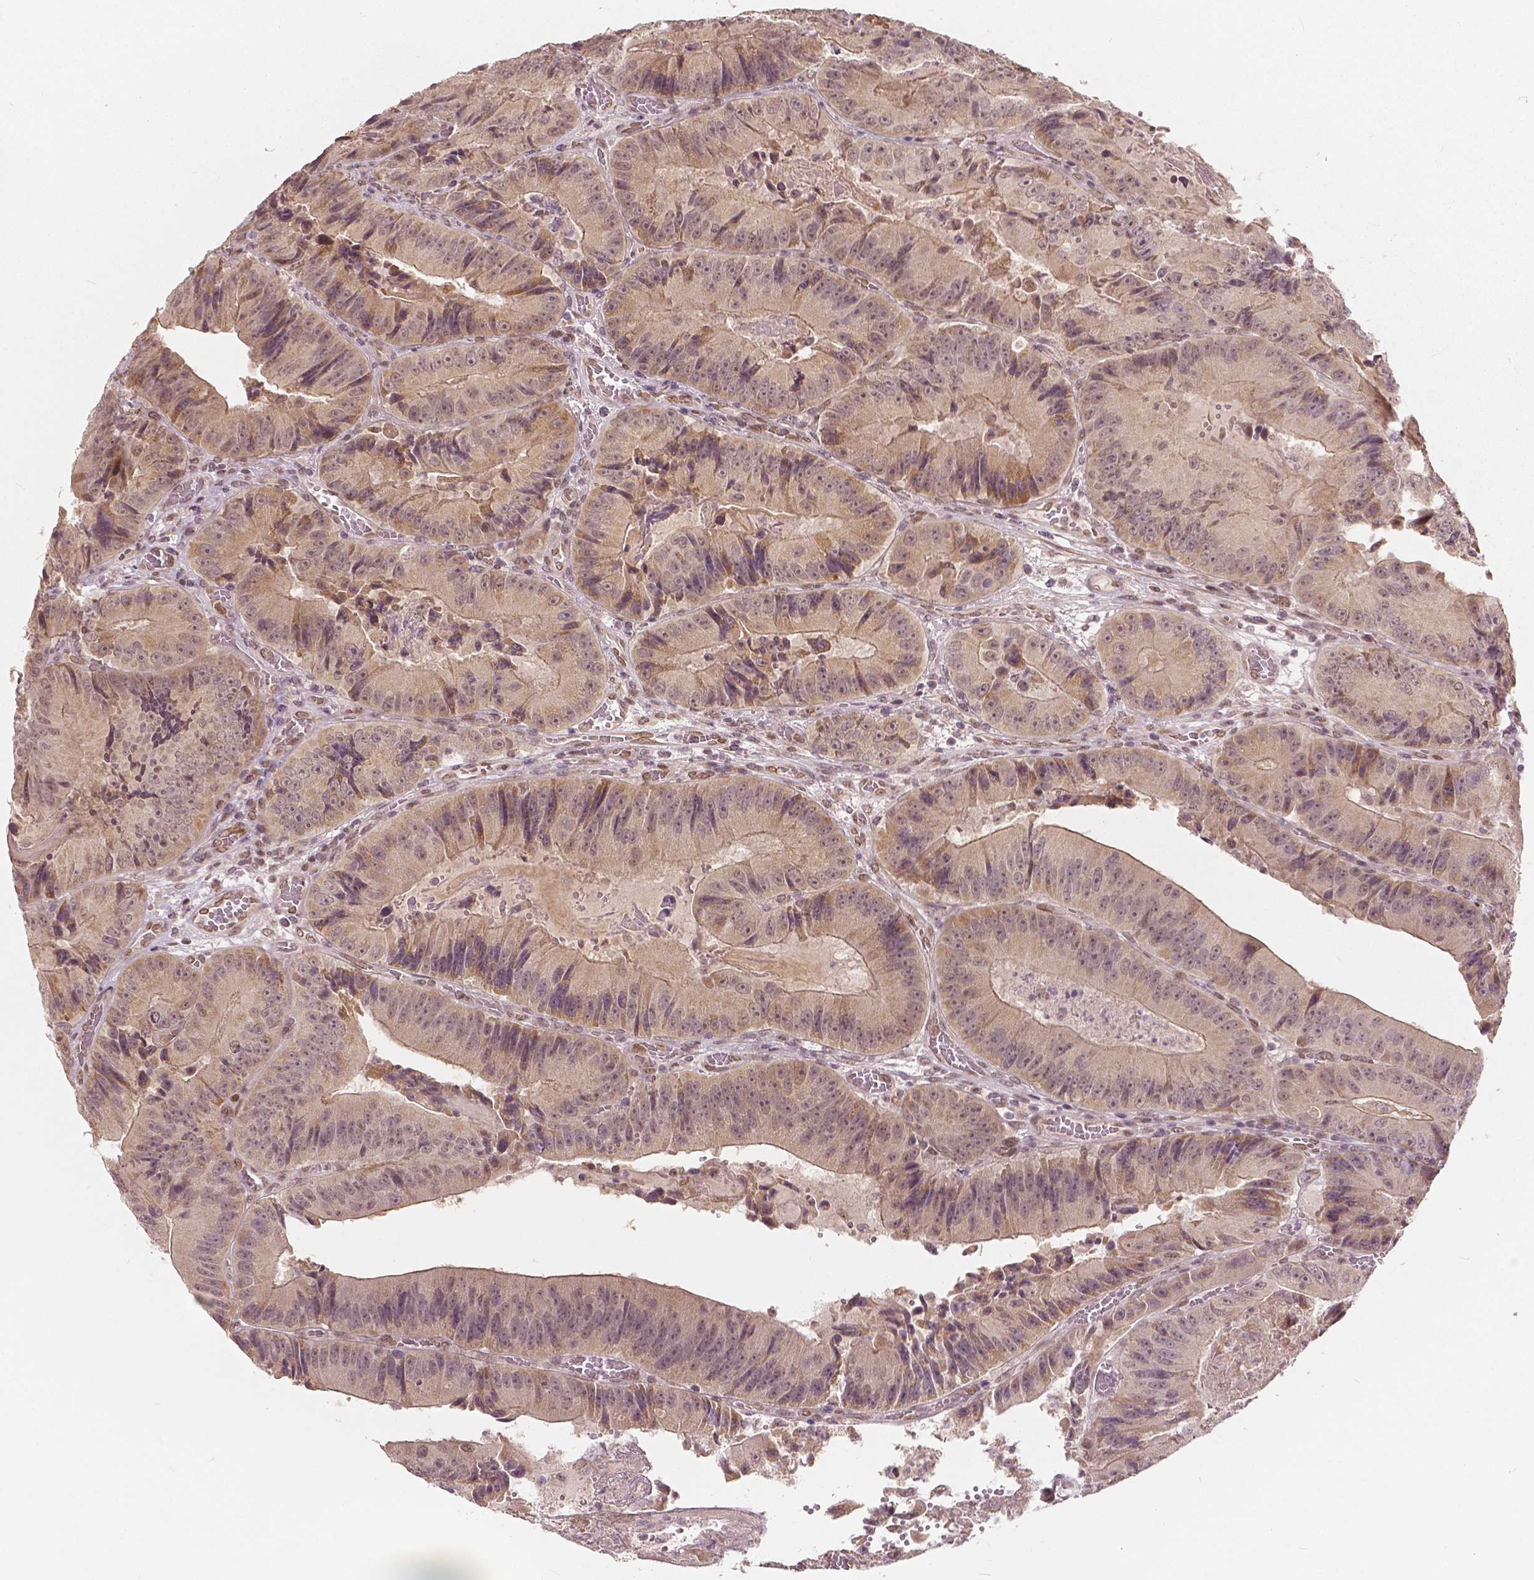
{"staining": {"intensity": "negative", "quantity": "none", "location": "none"}, "tissue": "colorectal cancer", "cell_type": "Tumor cells", "image_type": "cancer", "snomed": [{"axis": "morphology", "description": "Adenocarcinoma, NOS"}, {"axis": "topography", "description": "Colon"}], "caption": "A micrograph of human adenocarcinoma (colorectal) is negative for staining in tumor cells.", "gene": "HMBOX1", "patient": {"sex": "female", "age": 86}}